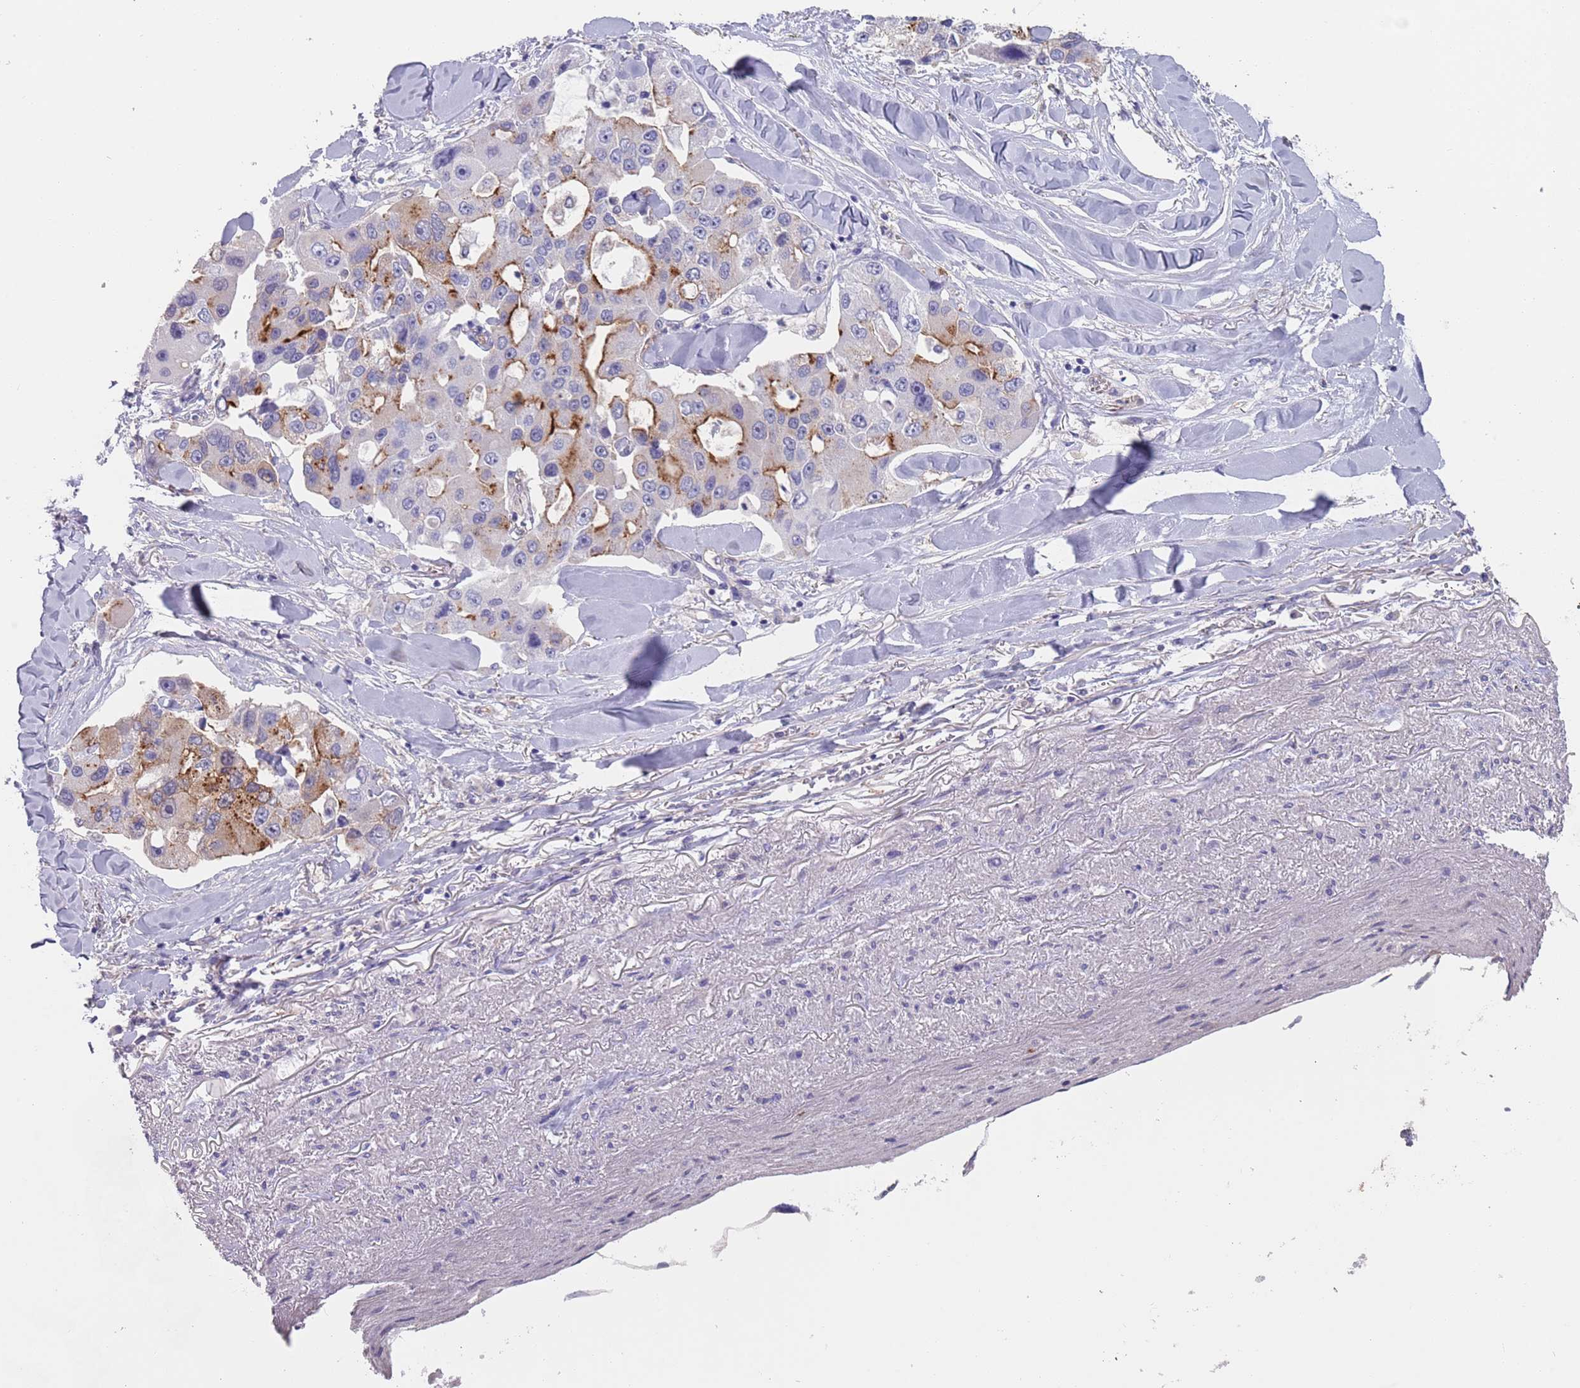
{"staining": {"intensity": "moderate", "quantity": "<25%", "location": "cytoplasmic/membranous"}, "tissue": "lung cancer", "cell_type": "Tumor cells", "image_type": "cancer", "snomed": [{"axis": "morphology", "description": "Adenocarcinoma, NOS"}, {"axis": "topography", "description": "Lung"}], "caption": "The micrograph demonstrates immunohistochemical staining of lung cancer. There is moderate cytoplasmic/membranous staining is present in approximately <25% of tumor cells.", "gene": "APPL2", "patient": {"sex": "female", "age": 54}}